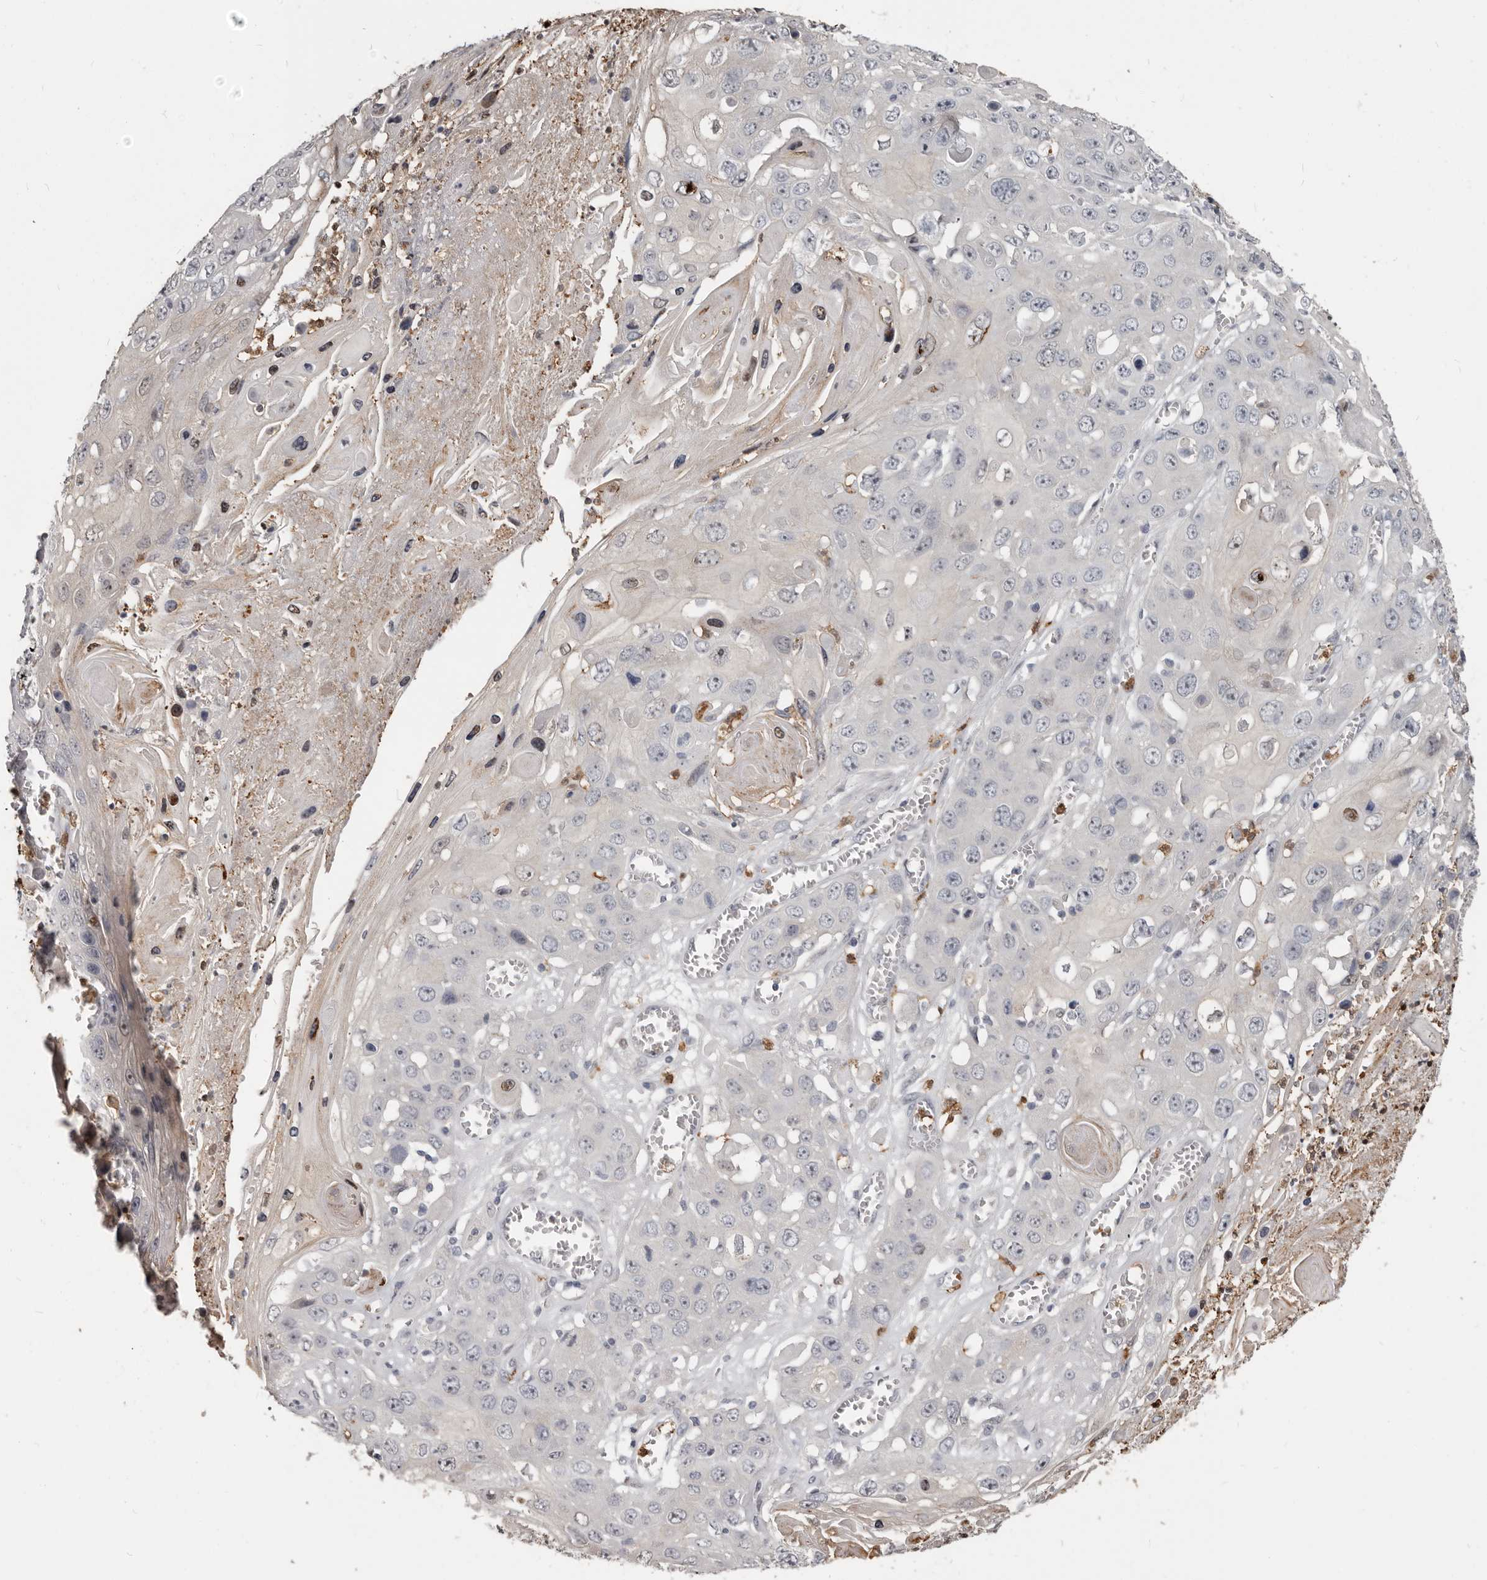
{"staining": {"intensity": "negative", "quantity": "none", "location": "none"}, "tissue": "skin cancer", "cell_type": "Tumor cells", "image_type": "cancer", "snomed": [{"axis": "morphology", "description": "Squamous cell carcinoma, NOS"}, {"axis": "topography", "description": "Skin"}], "caption": "Immunohistochemistry histopathology image of squamous cell carcinoma (skin) stained for a protein (brown), which demonstrates no expression in tumor cells. (Brightfield microscopy of DAB IHC at high magnification).", "gene": "GPR157", "patient": {"sex": "male", "age": 55}}